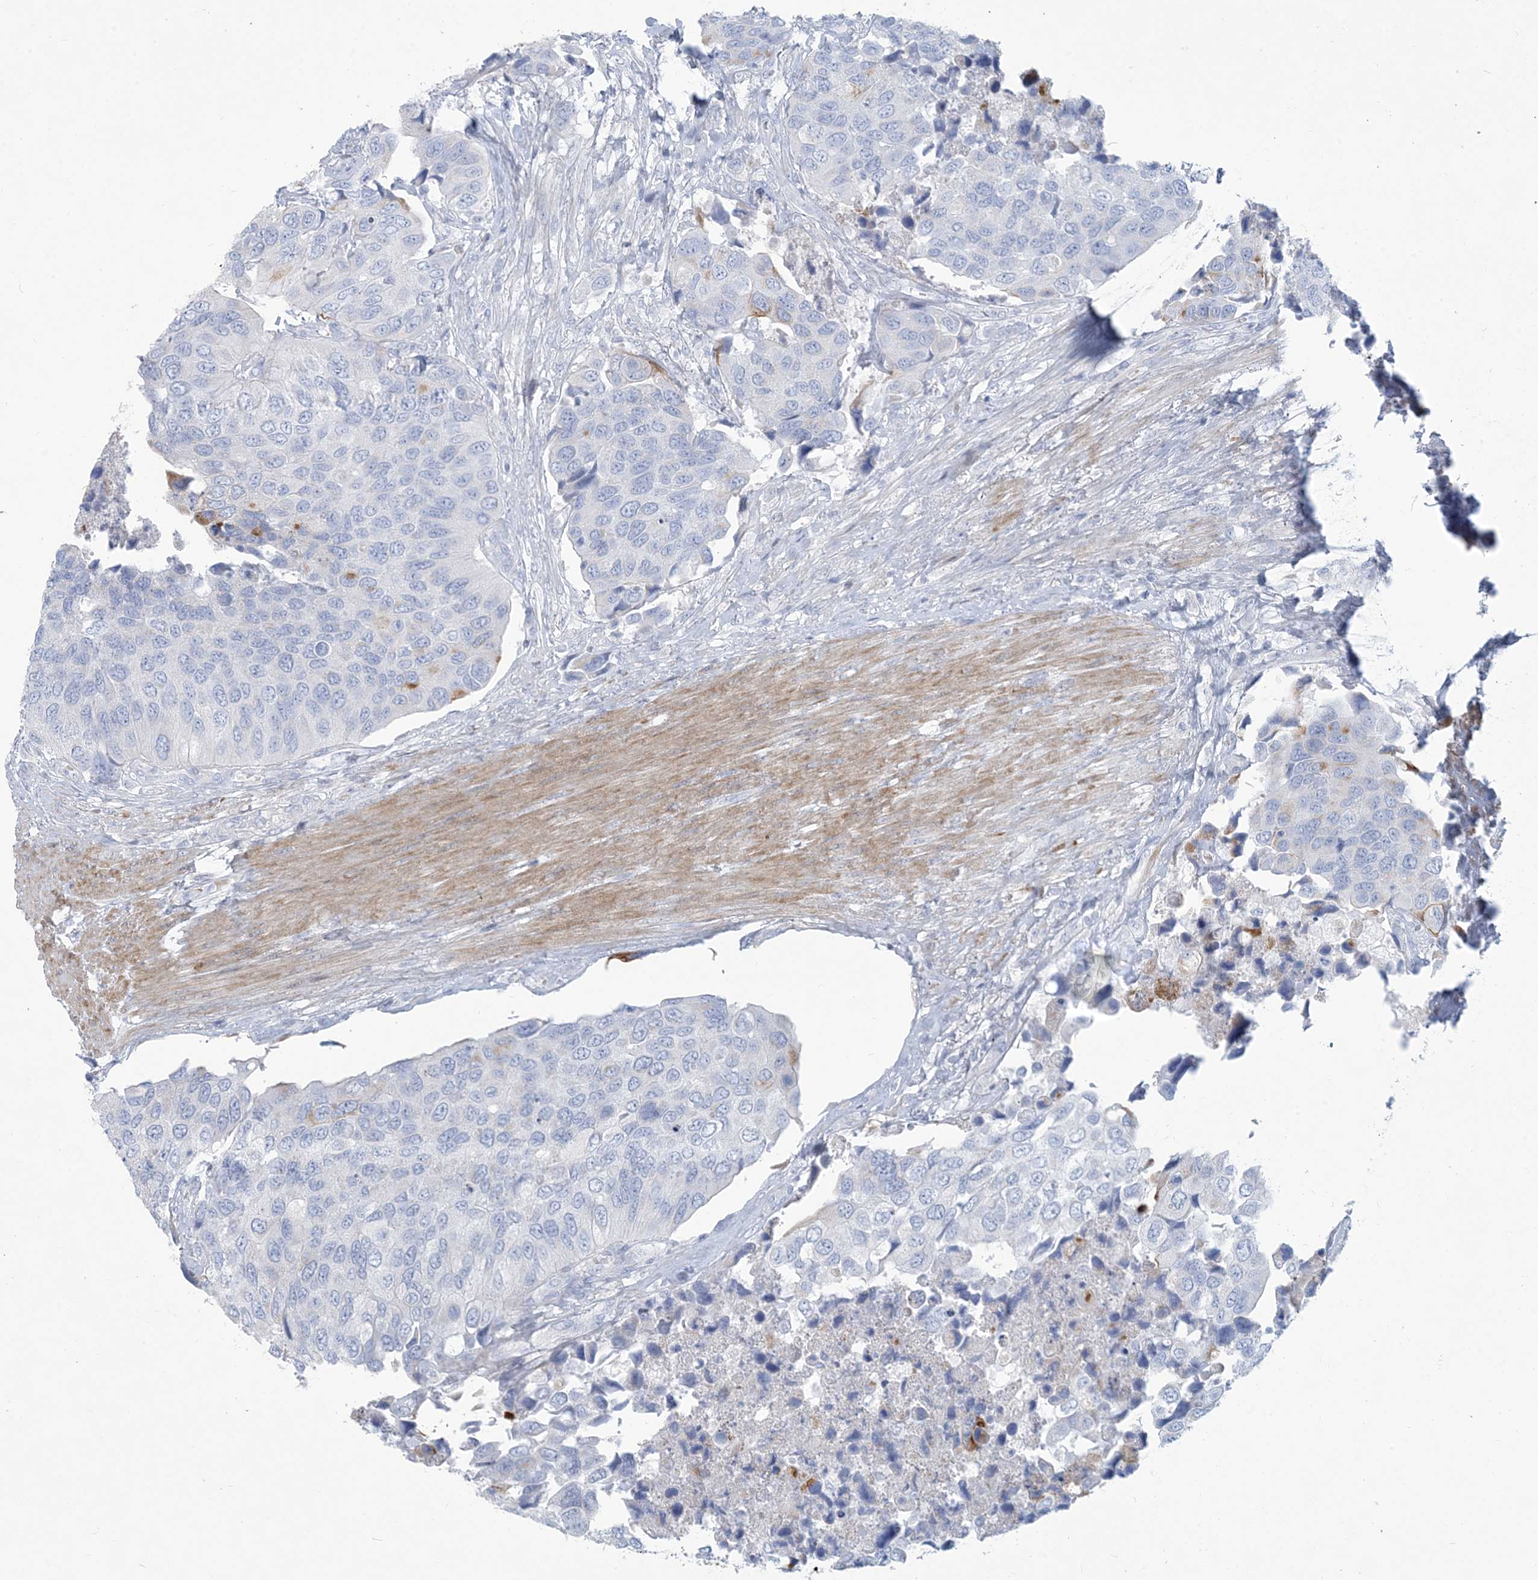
{"staining": {"intensity": "moderate", "quantity": "<25%", "location": "cytoplasmic/membranous"}, "tissue": "urothelial cancer", "cell_type": "Tumor cells", "image_type": "cancer", "snomed": [{"axis": "morphology", "description": "Urothelial carcinoma, High grade"}, {"axis": "topography", "description": "Urinary bladder"}], "caption": "An image showing moderate cytoplasmic/membranous staining in approximately <25% of tumor cells in urothelial carcinoma (high-grade), as visualized by brown immunohistochemical staining.", "gene": "MOXD1", "patient": {"sex": "male", "age": 74}}